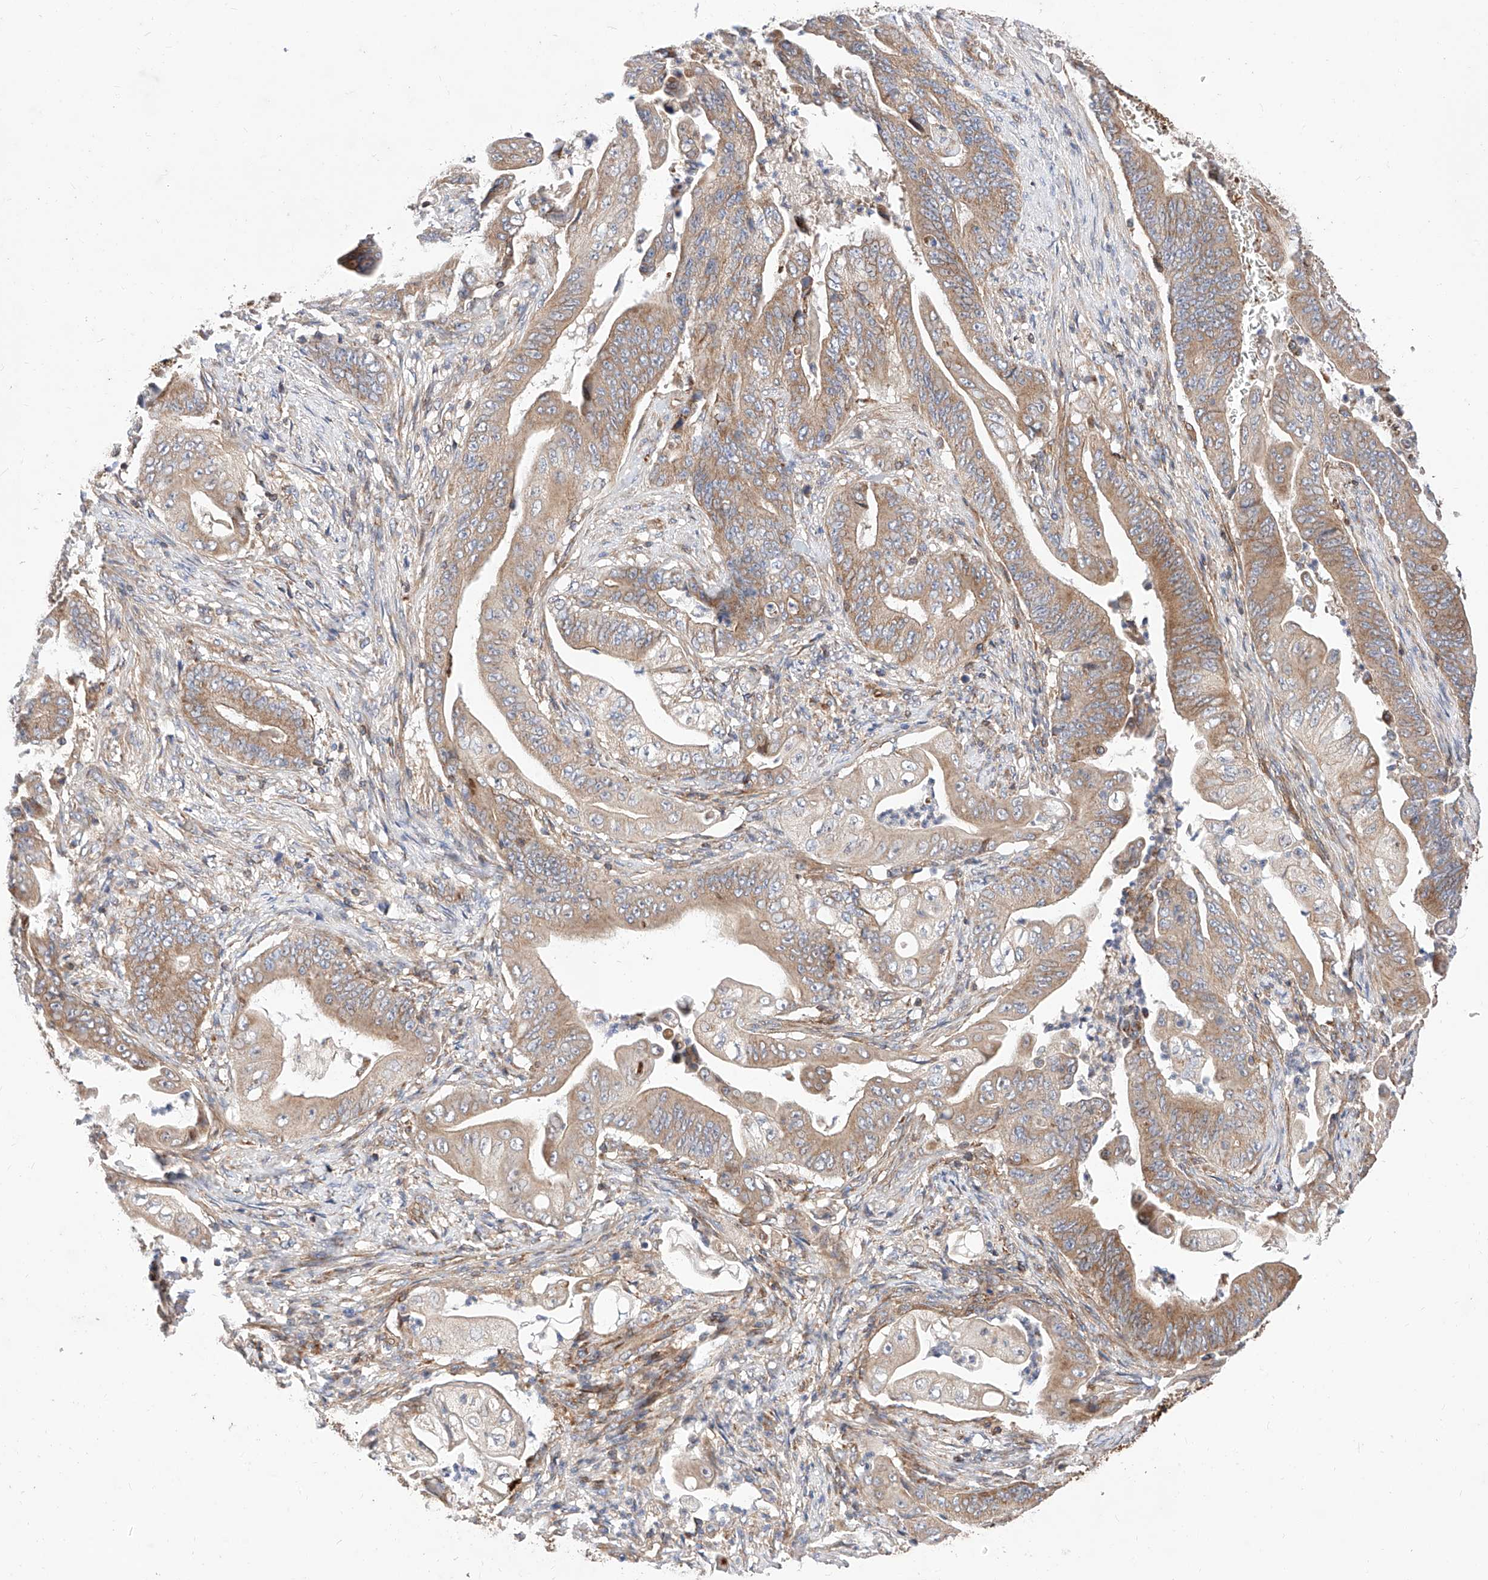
{"staining": {"intensity": "weak", "quantity": ">75%", "location": "cytoplasmic/membranous"}, "tissue": "stomach cancer", "cell_type": "Tumor cells", "image_type": "cancer", "snomed": [{"axis": "morphology", "description": "Adenocarcinoma, NOS"}, {"axis": "topography", "description": "Stomach"}], "caption": "This is a photomicrograph of IHC staining of stomach cancer, which shows weak positivity in the cytoplasmic/membranous of tumor cells.", "gene": "NR1D1", "patient": {"sex": "female", "age": 73}}